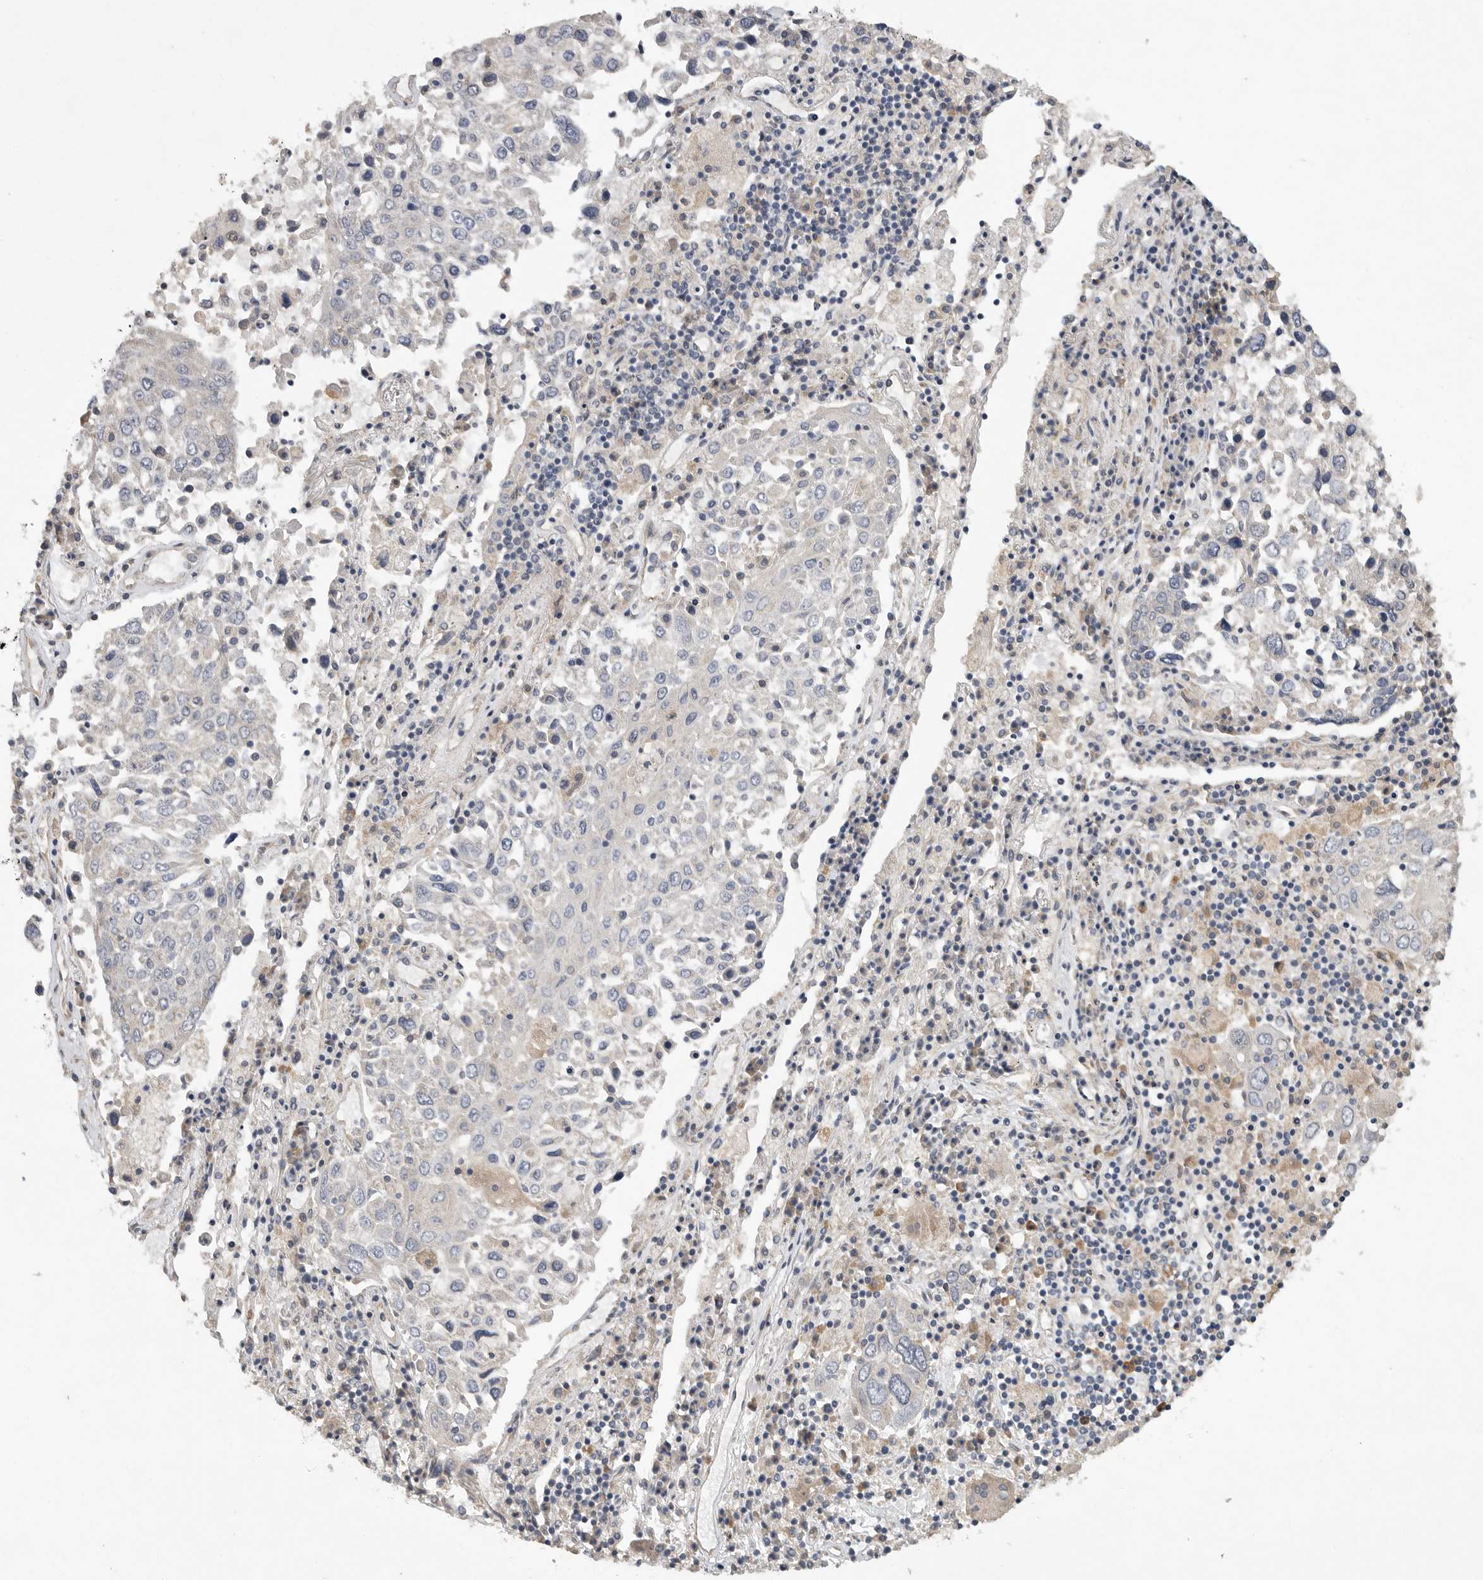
{"staining": {"intensity": "negative", "quantity": "none", "location": "none"}, "tissue": "lung cancer", "cell_type": "Tumor cells", "image_type": "cancer", "snomed": [{"axis": "morphology", "description": "Squamous cell carcinoma, NOS"}, {"axis": "topography", "description": "Lung"}], "caption": "There is no significant expression in tumor cells of lung squamous cell carcinoma.", "gene": "EDEM3", "patient": {"sex": "male", "age": 65}}